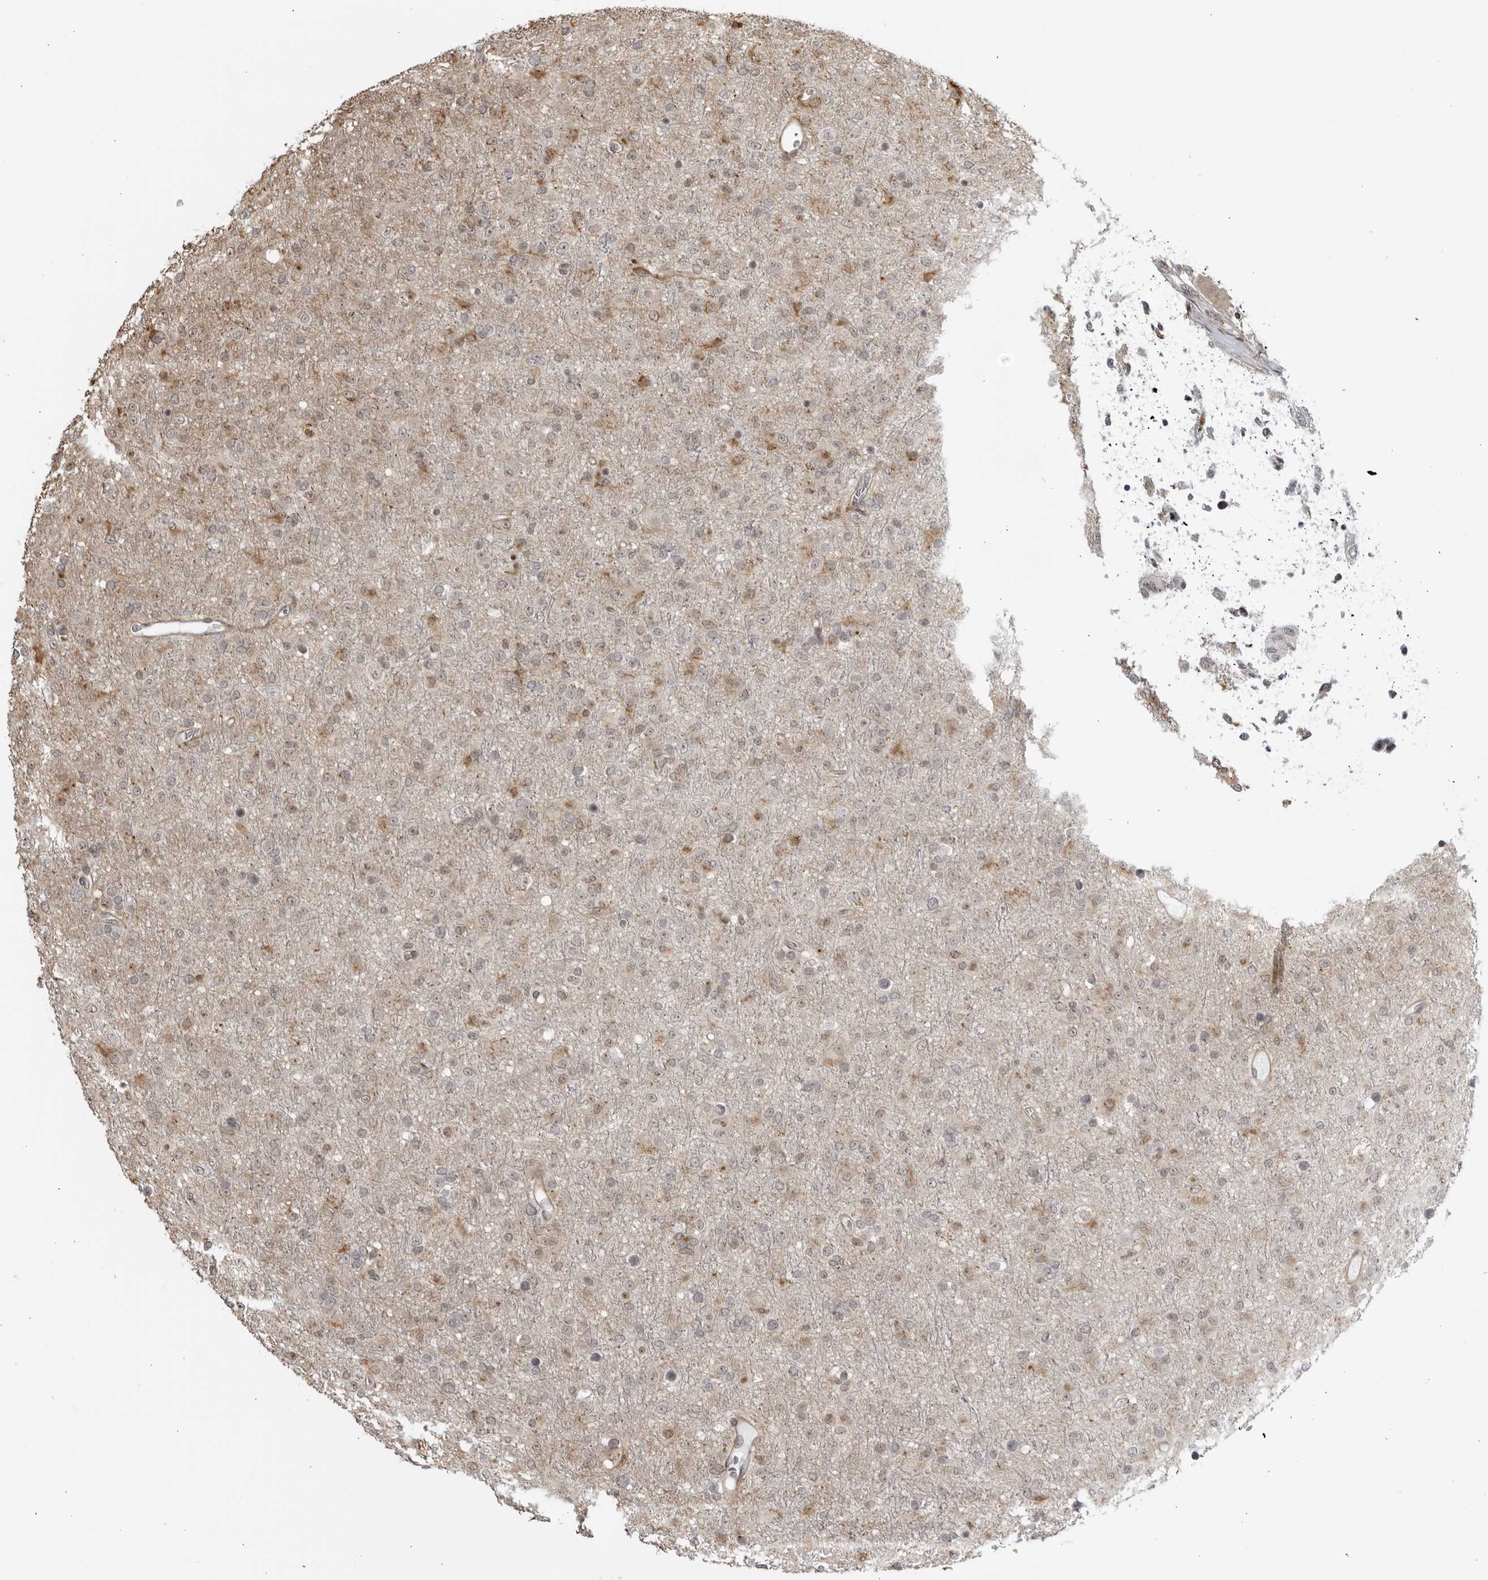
{"staining": {"intensity": "moderate", "quantity": "<25%", "location": "cytoplasmic/membranous"}, "tissue": "glioma", "cell_type": "Tumor cells", "image_type": "cancer", "snomed": [{"axis": "morphology", "description": "Glioma, malignant, Low grade"}, {"axis": "topography", "description": "Brain"}], "caption": "Protein staining exhibits moderate cytoplasmic/membranous positivity in approximately <25% of tumor cells in low-grade glioma (malignant). The protein is stained brown, and the nuclei are stained in blue (DAB (3,3'-diaminobenzidine) IHC with brightfield microscopy, high magnification).", "gene": "TCF21", "patient": {"sex": "male", "age": 65}}